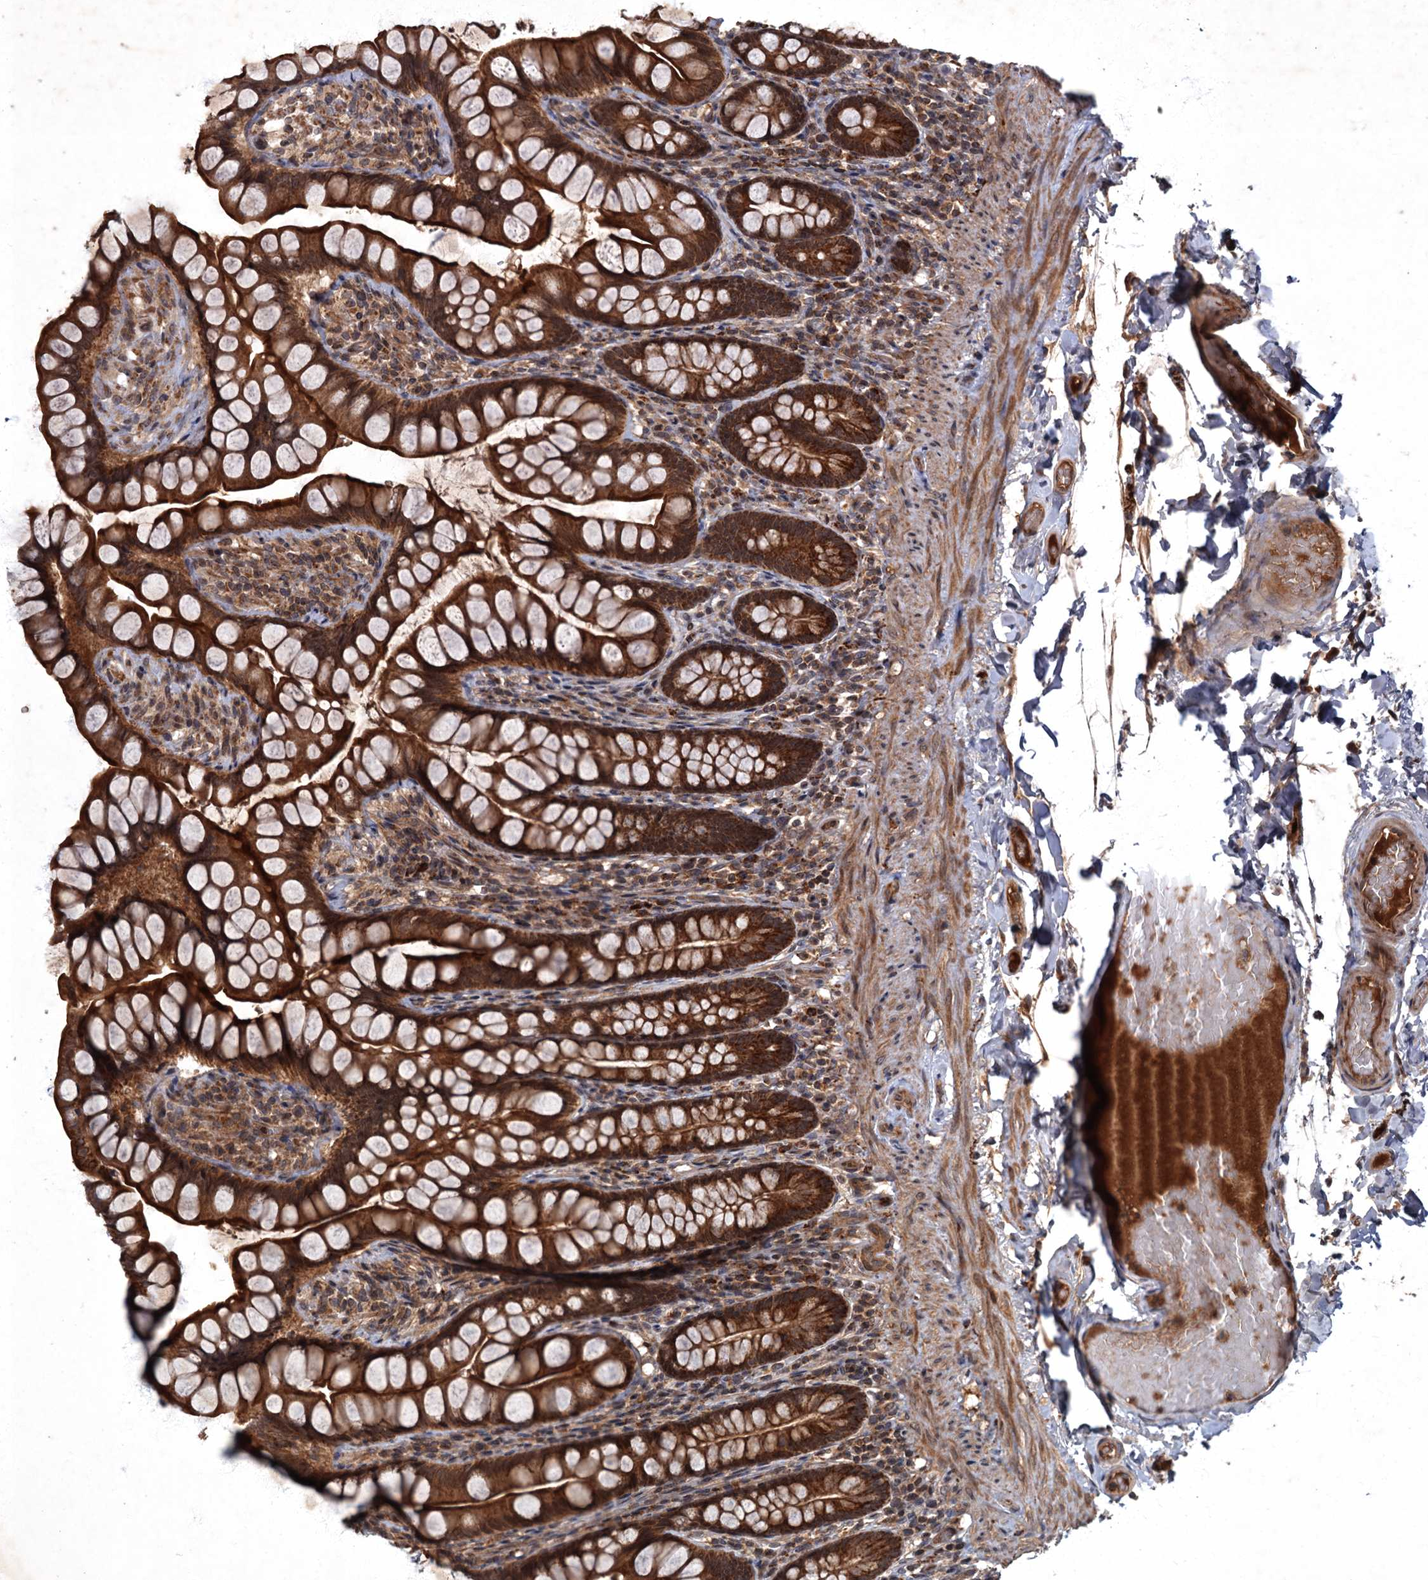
{"staining": {"intensity": "strong", "quantity": ">75%", "location": "cytoplasmic/membranous"}, "tissue": "small intestine", "cell_type": "Glandular cells", "image_type": "normal", "snomed": [{"axis": "morphology", "description": "Normal tissue, NOS"}, {"axis": "topography", "description": "Small intestine"}], "caption": "Small intestine stained with DAB immunohistochemistry demonstrates high levels of strong cytoplasmic/membranous expression in approximately >75% of glandular cells.", "gene": "SLC11A2", "patient": {"sex": "male", "age": 70}}